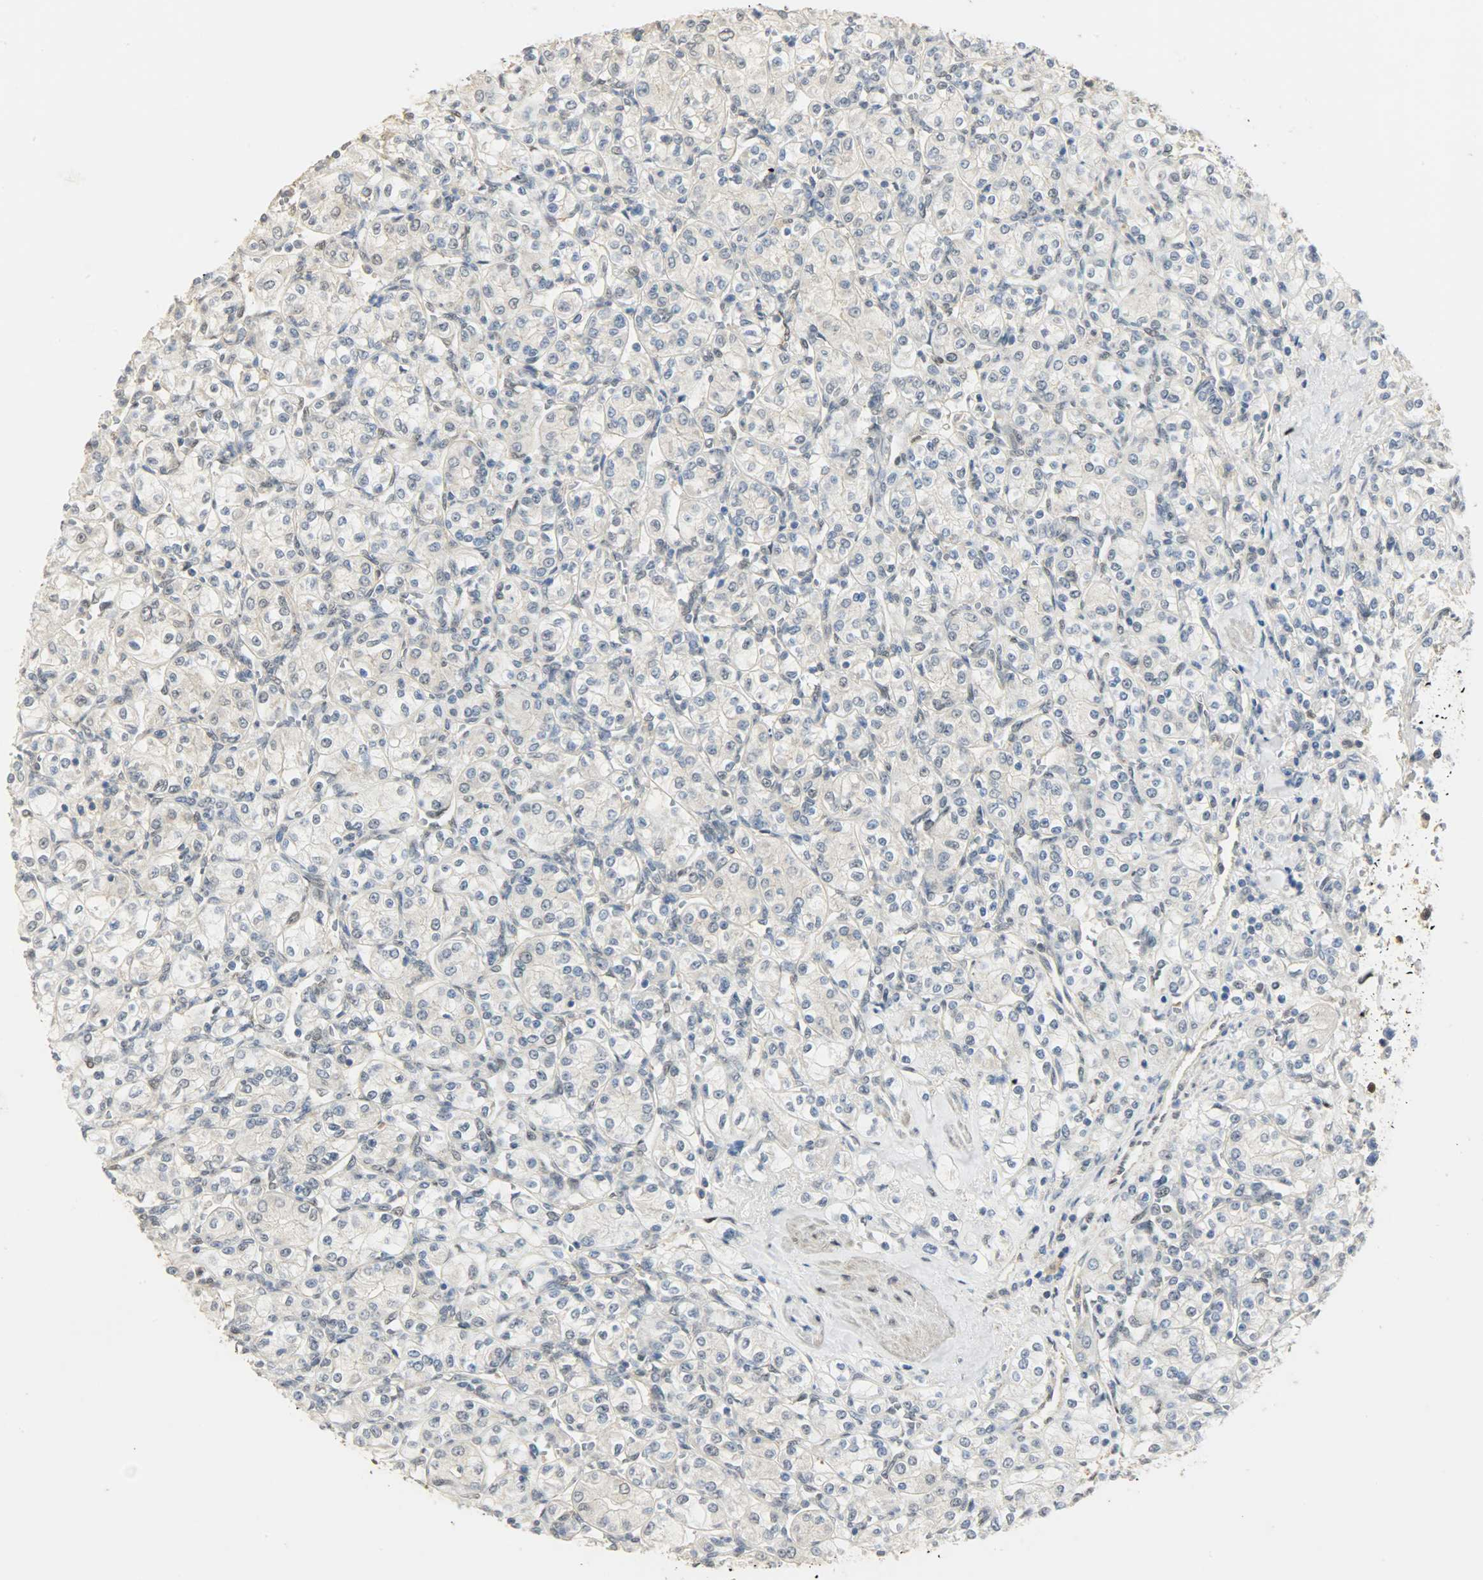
{"staining": {"intensity": "negative", "quantity": "none", "location": "none"}, "tissue": "renal cancer", "cell_type": "Tumor cells", "image_type": "cancer", "snomed": [{"axis": "morphology", "description": "Adenocarcinoma, NOS"}, {"axis": "topography", "description": "Kidney"}], "caption": "DAB immunohistochemical staining of human renal cancer (adenocarcinoma) exhibits no significant staining in tumor cells.", "gene": "NPEPL1", "patient": {"sex": "male", "age": 77}}